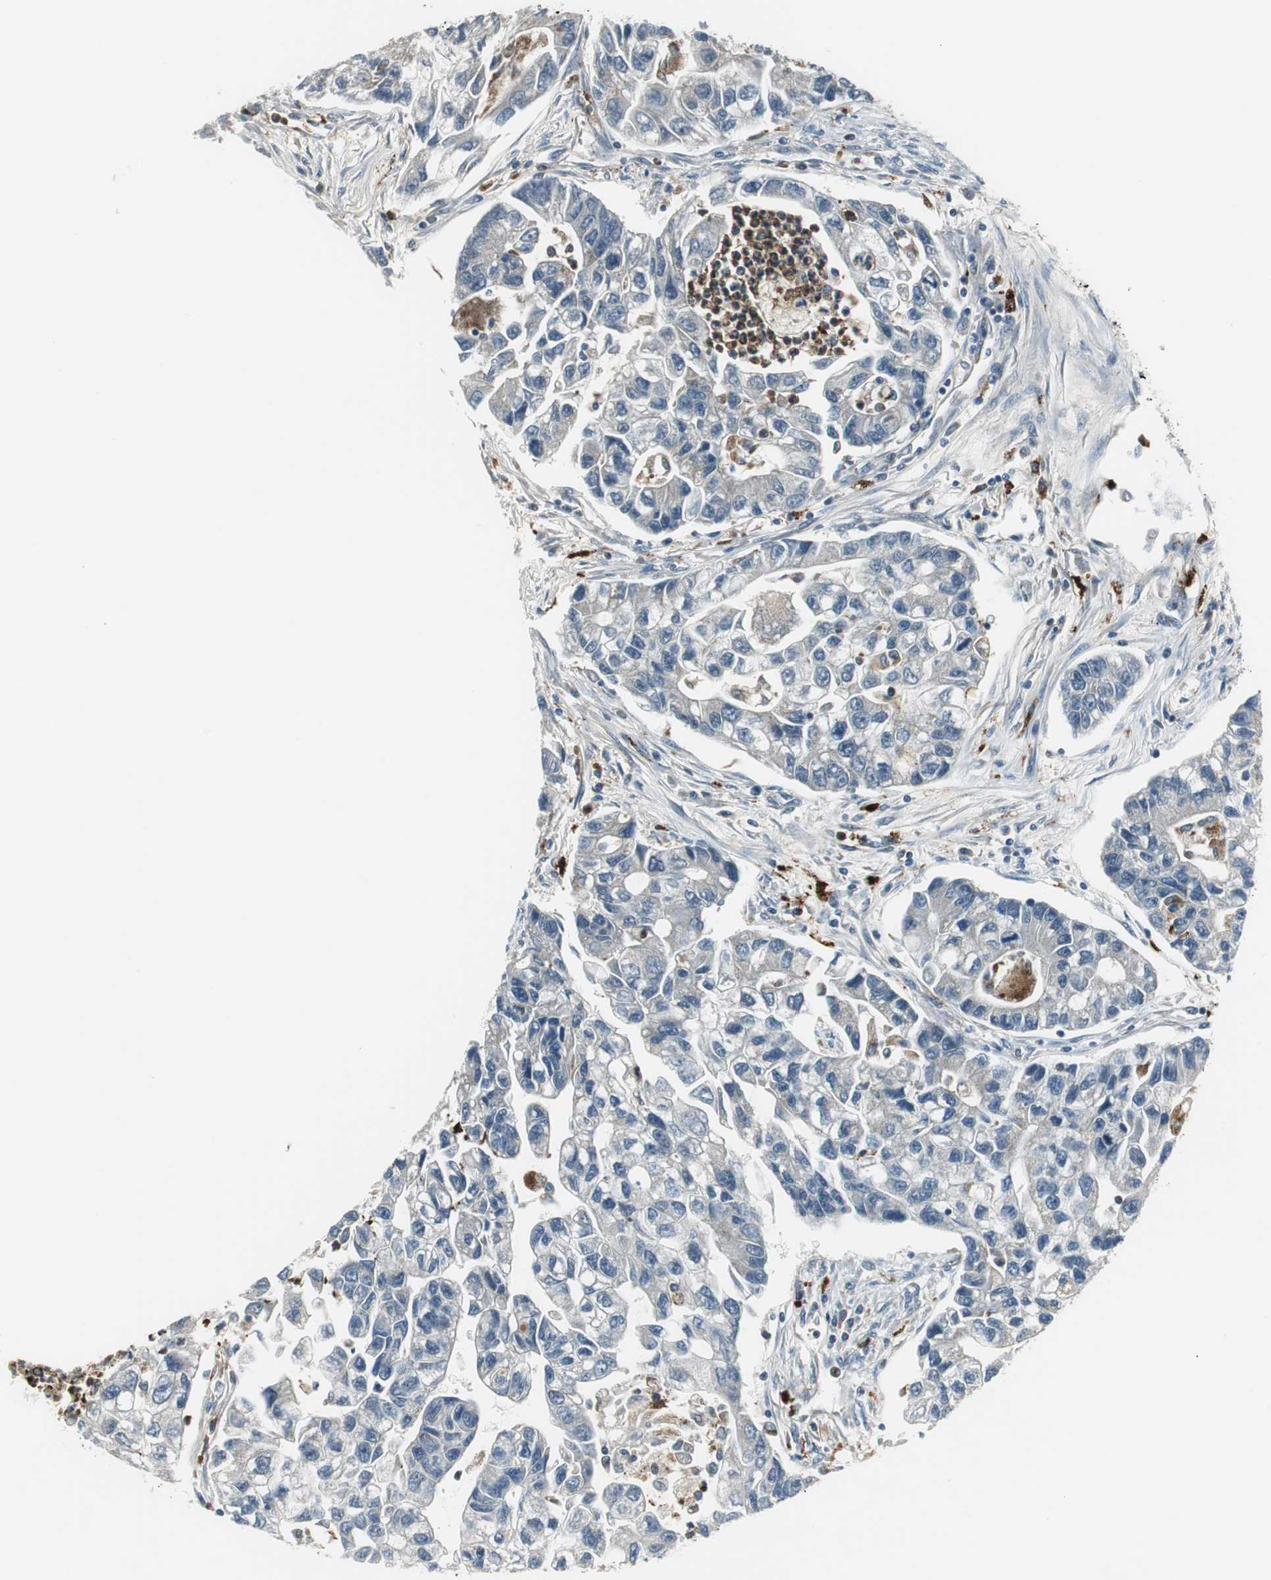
{"staining": {"intensity": "negative", "quantity": "none", "location": "none"}, "tissue": "lung cancer", "cell_type": "Tumor cells", "image_type": "cancer", "snomed": [{"axis": "morphology", "description": "Adenocarcinoma, NOS"}, {"axis": "topography", "description": "Lung"}], "caption": "Protein analysis of adenocarcinoma (lung) shows no significant expression in tumor cells.", "gene": "NCK1", "patient": {"sex": "female", "age": 51}}